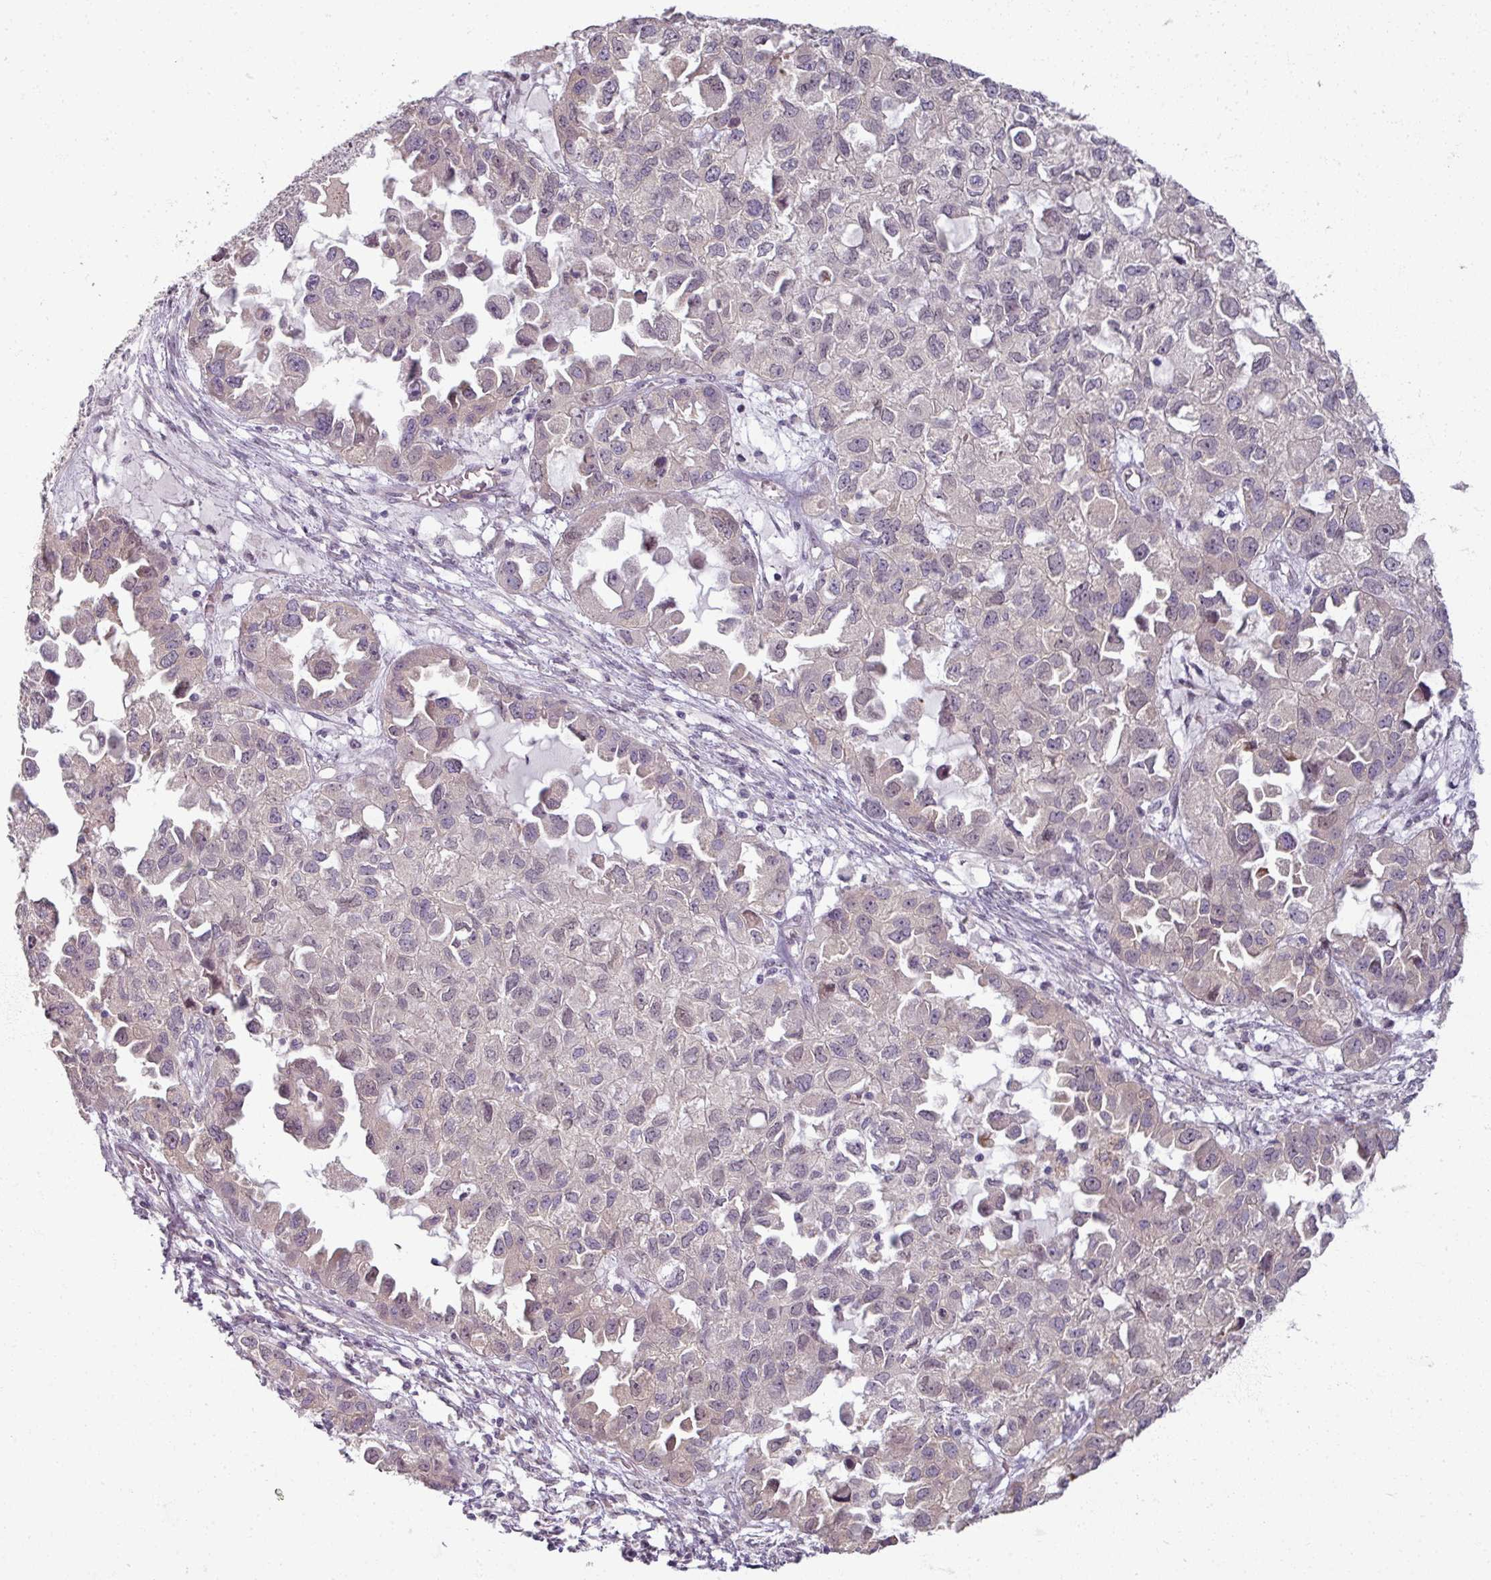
{"staining": {"intensity": "weak", "quantity": "<25%", "location": "nuclear"}, "tissue": "ovarian cancer", "cell_type": "Tumor cells", "image_type": "cancer", "snomed": [{"axis": "morphology", "description": "Cystadenocarcinoma, serous, NOS"}, {"axis": "topography", "description": "Ovary"}], "caption": "Tumor cells show no significant expression in ovarian serous cystadenocarcinoma. The staining is performed using DAB brown chromogen with nuclei counter-stained in using hematoxylin.", "gene": "MYMK", "patient": {"sex": "female", "age": 84}}